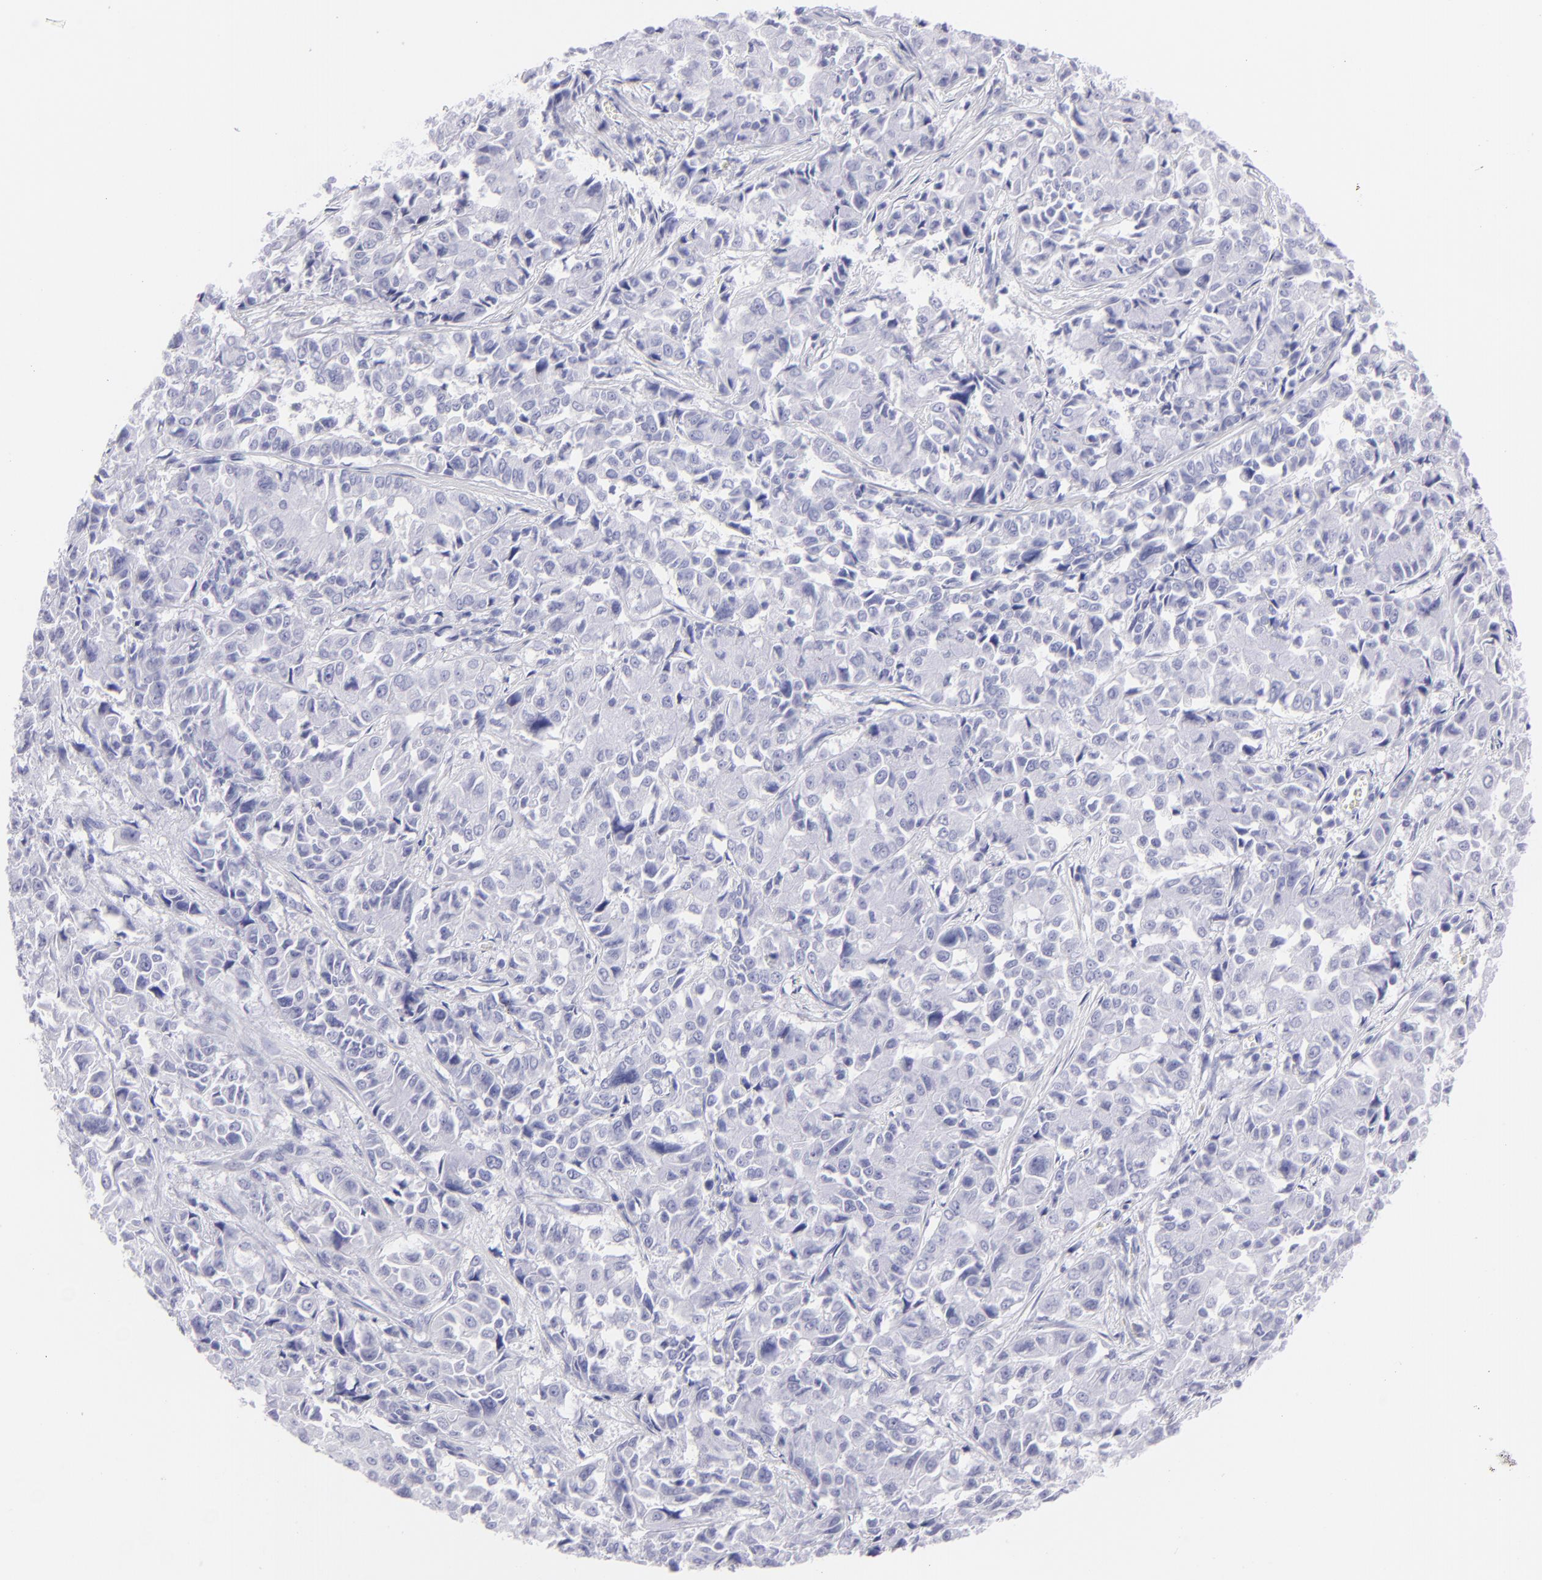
{"staining": {"intensity": "negative", "quantity": "none", "location": "none"}, "tissue": "pancreatic cancer", "cell_type": "Tumor cells", "image_type": "cancer", "snomed": [{"axis": "morphology", "description": "Adenocarcinoma, NOS"}, {"axis": "topography", "description": "Pancreas"}], "caption": "The IHC image has no significant positivity in tumor cells of pancreatic cancer tissue.", "gene": "SLC1A2", "patient": {"sex": "female", "age": 52}}